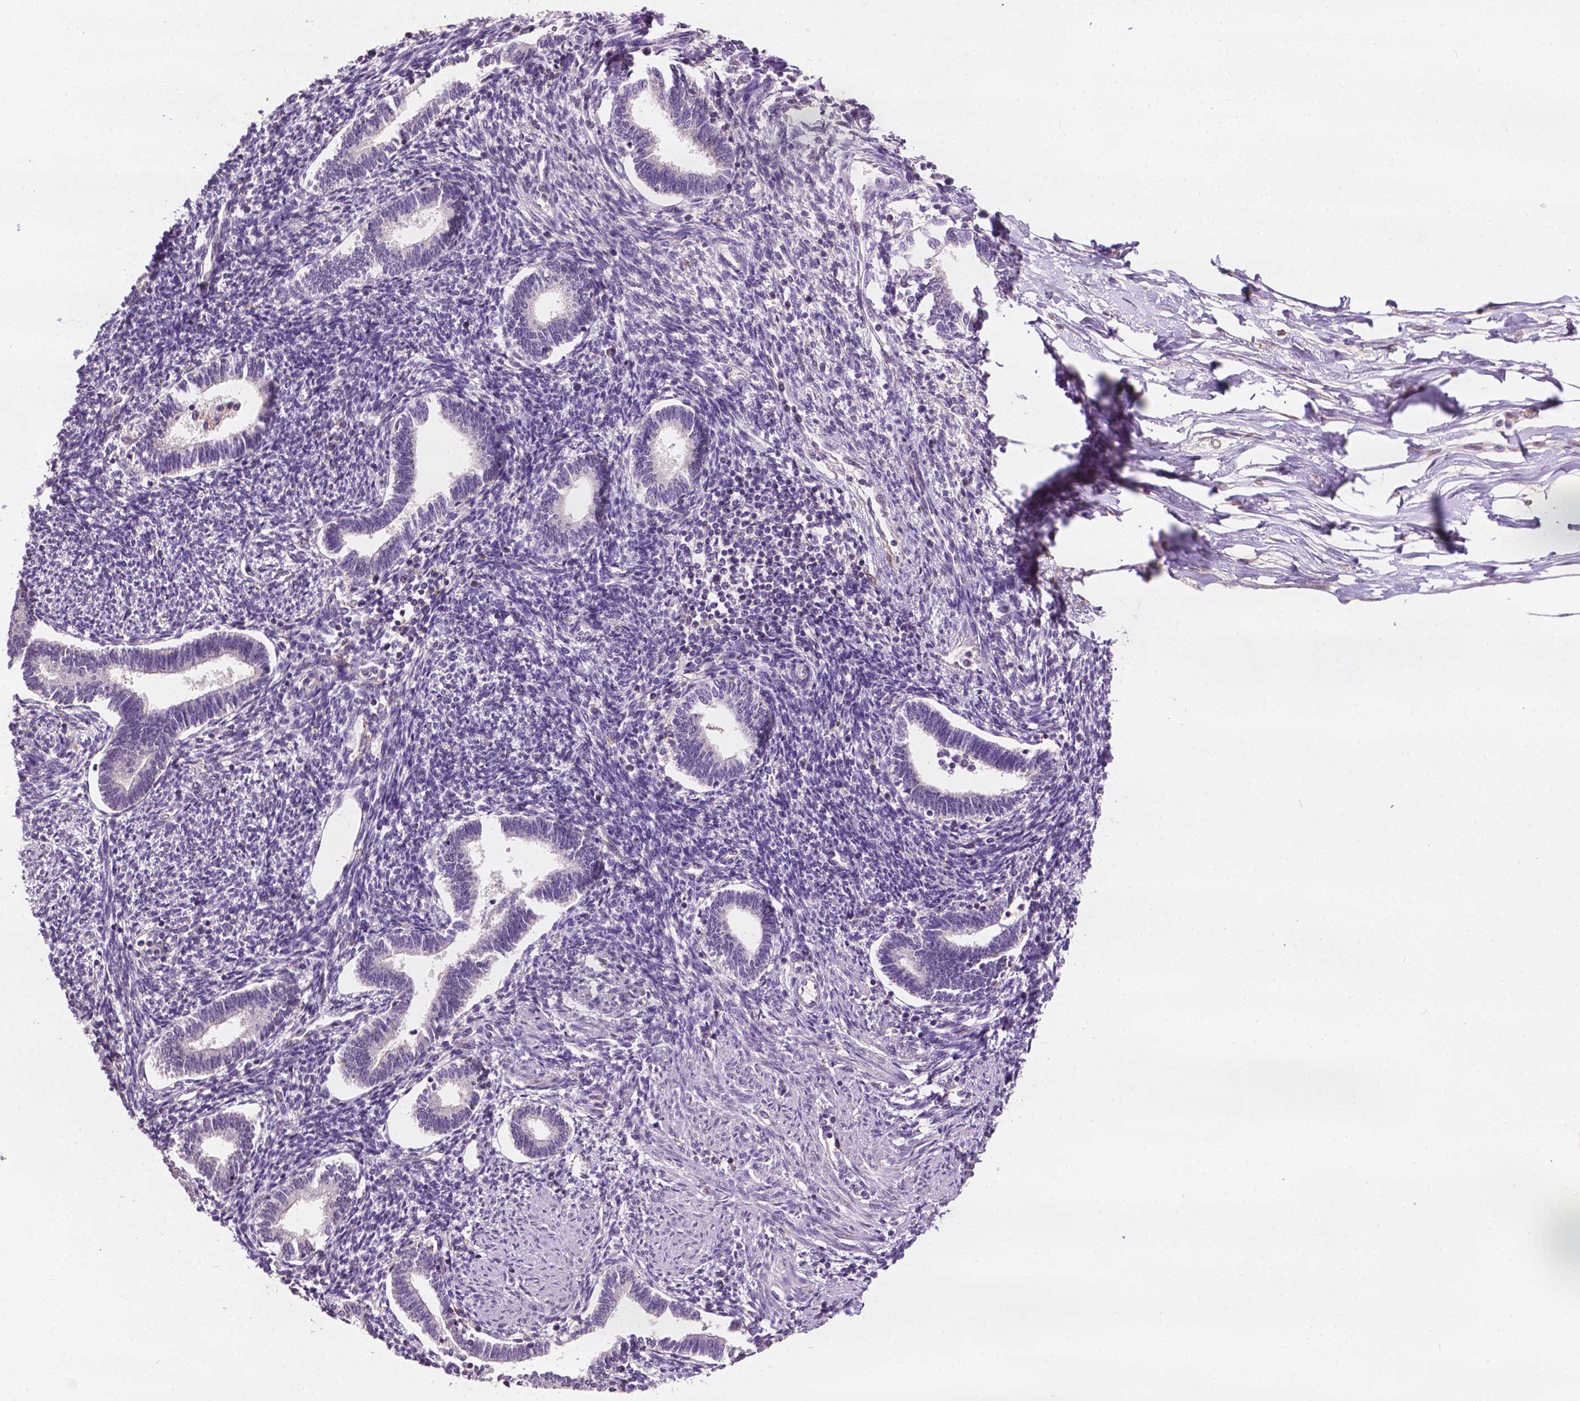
{"staining": {"intensity": "negative", "quantity": "none", "location": "none"}, "tissue": "endometrium", "cell_type": "Cells in endometrial stroma", "image_type": "normal", "snomed": [{"axis": "morphology", "description": "Normal tissue, NOS"}, {"axis": "topography", "description": "Endometrium"}], "caption": "Unremarkable endometrium was stained to show a protein in brown. There is no significant staining in cells in endometrial stroma. (DAB (3,3'-diaminobenzidine) immunohistochemistry, high magnification).", "gene": "EBAG9", "patient": {"sex": "female", "age": 42}}